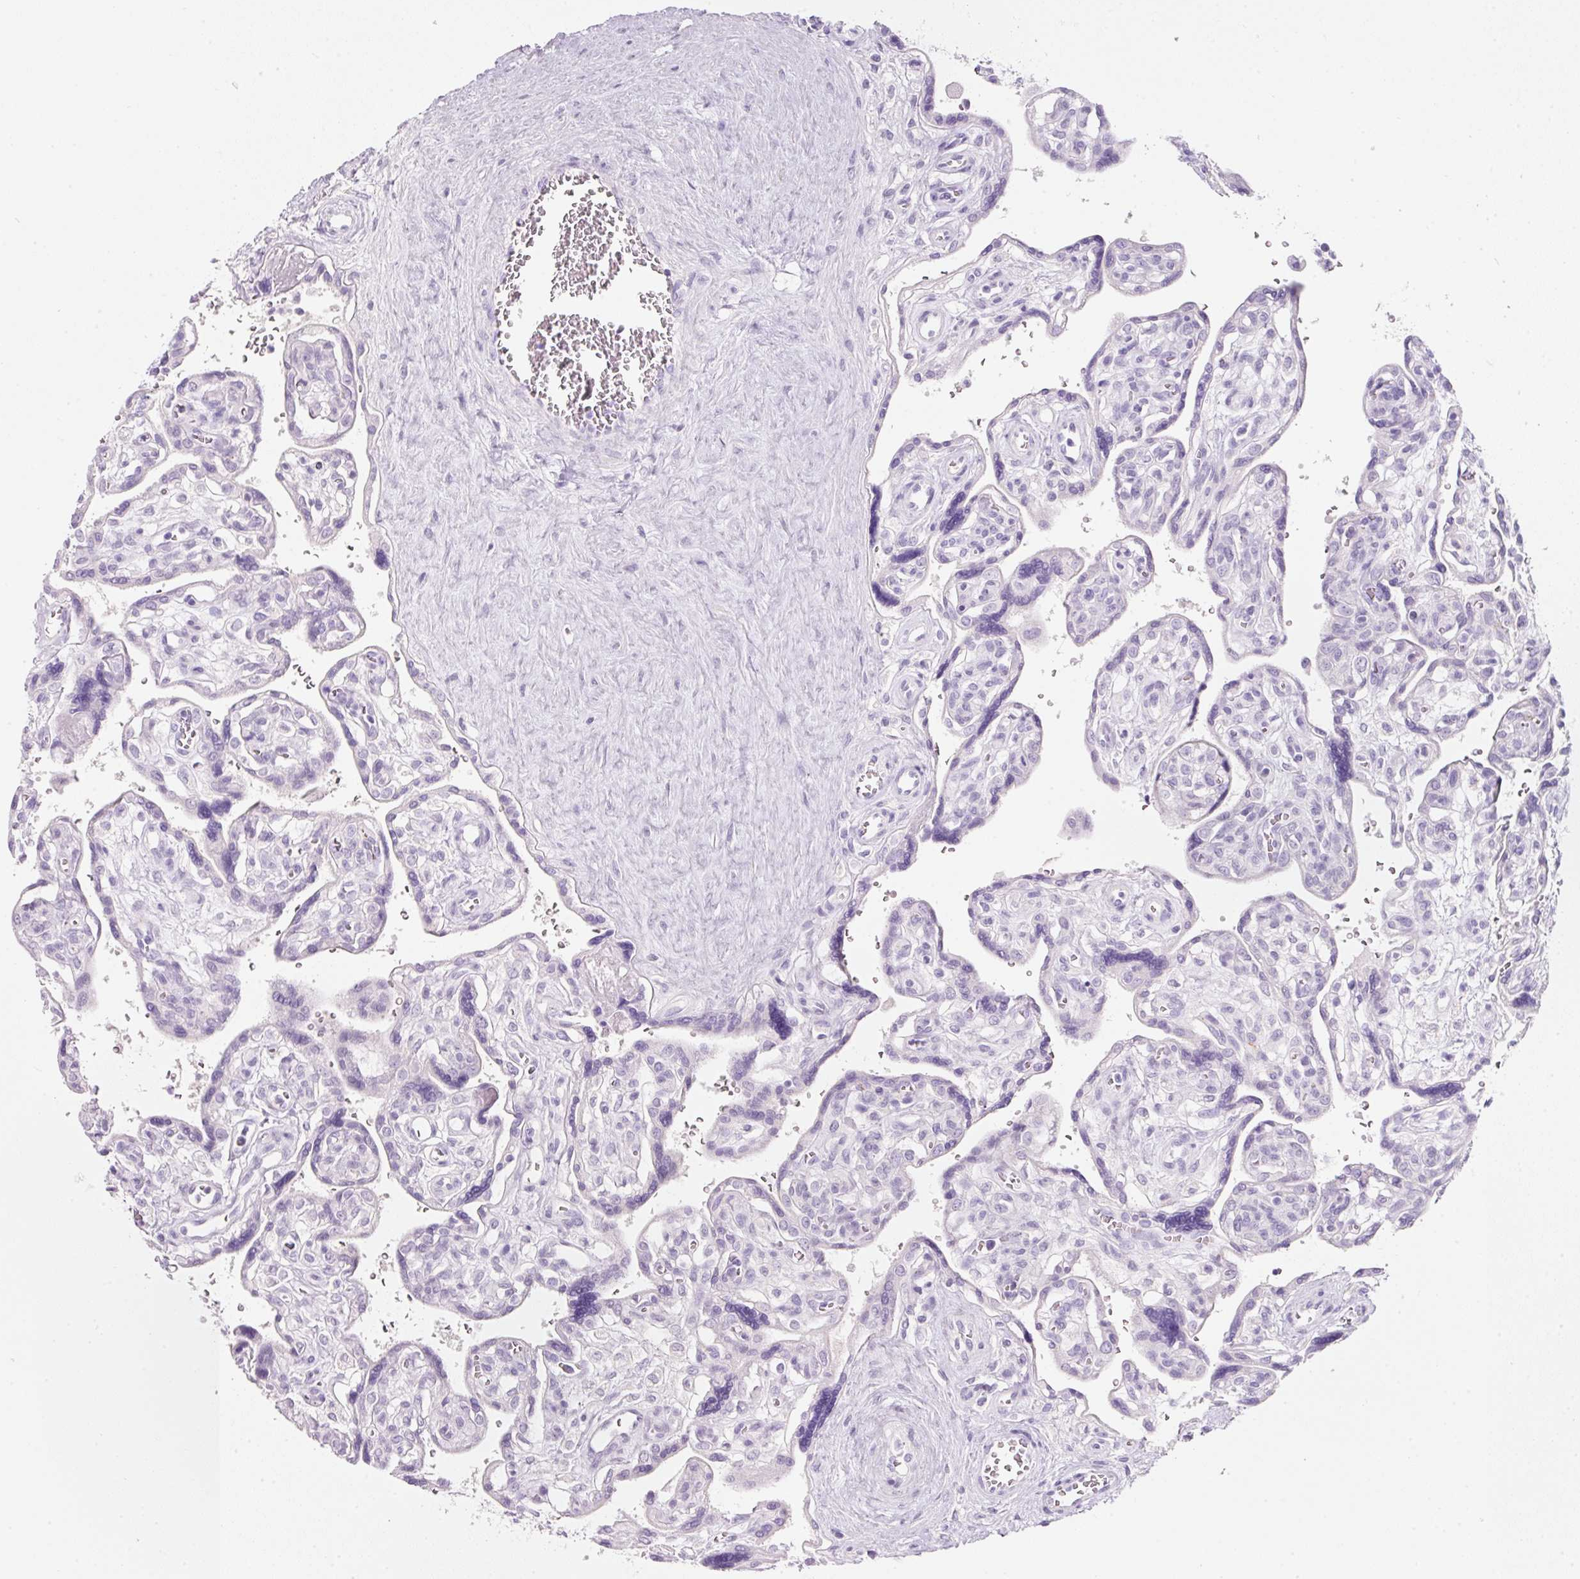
{"staining": {"intensity": "negative", "quantity": "none", "location": "none"}, "tissue": "placenta", "cell_type": "Decidual cells", "image_type": "normal", "snomed": [{"axis": "morphology", "description": "Normal tissue, NOS"}, {"axis": "topography", "description": "Placenta"}], "caption": "A micrograph of placenta stained for a protein exhibits no brown staining in decidual cells. (DAB IHC with hematoxylin counter stain).", "gene": "SLC2A2", "patient": {"sex": "female", "age": 39}}